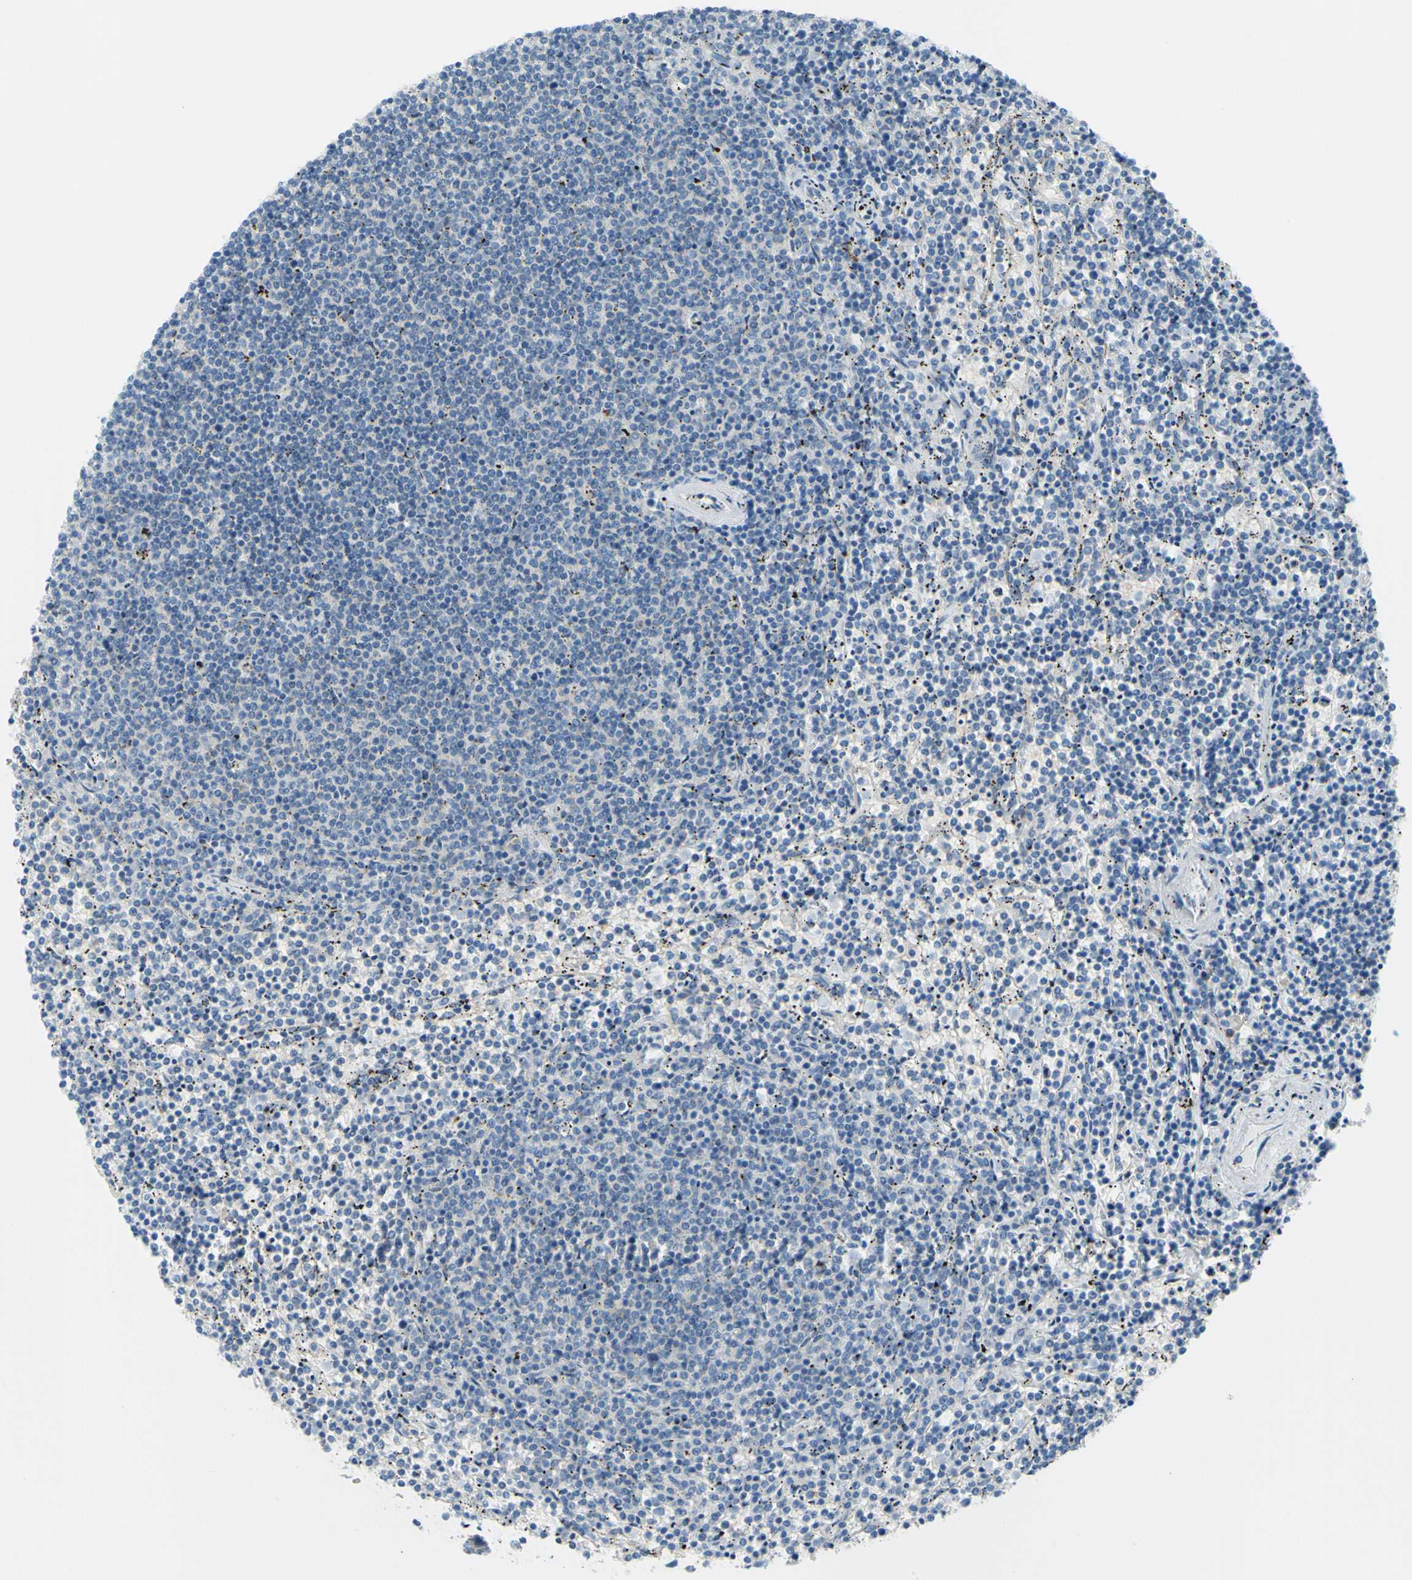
{"staining": {"intensity": "negative", "quantity": "none", "location": "none"}, "tissue": "lymphoma", "cell_type": "Tumor cells", "image_type": "cancer", "snomed": [{"axis": "morphology", "description": "Malignant lymphoma, non-Hodgkin's type, Low grade"}, {"axis": "topography", "description": "Spleen"}], "caption": "This is an immunohistochemistry image of lymphoma. There is no expression in tumor cells.", "gene": "FRMD4B", "patient": {"sex": "female", "age": 50}}